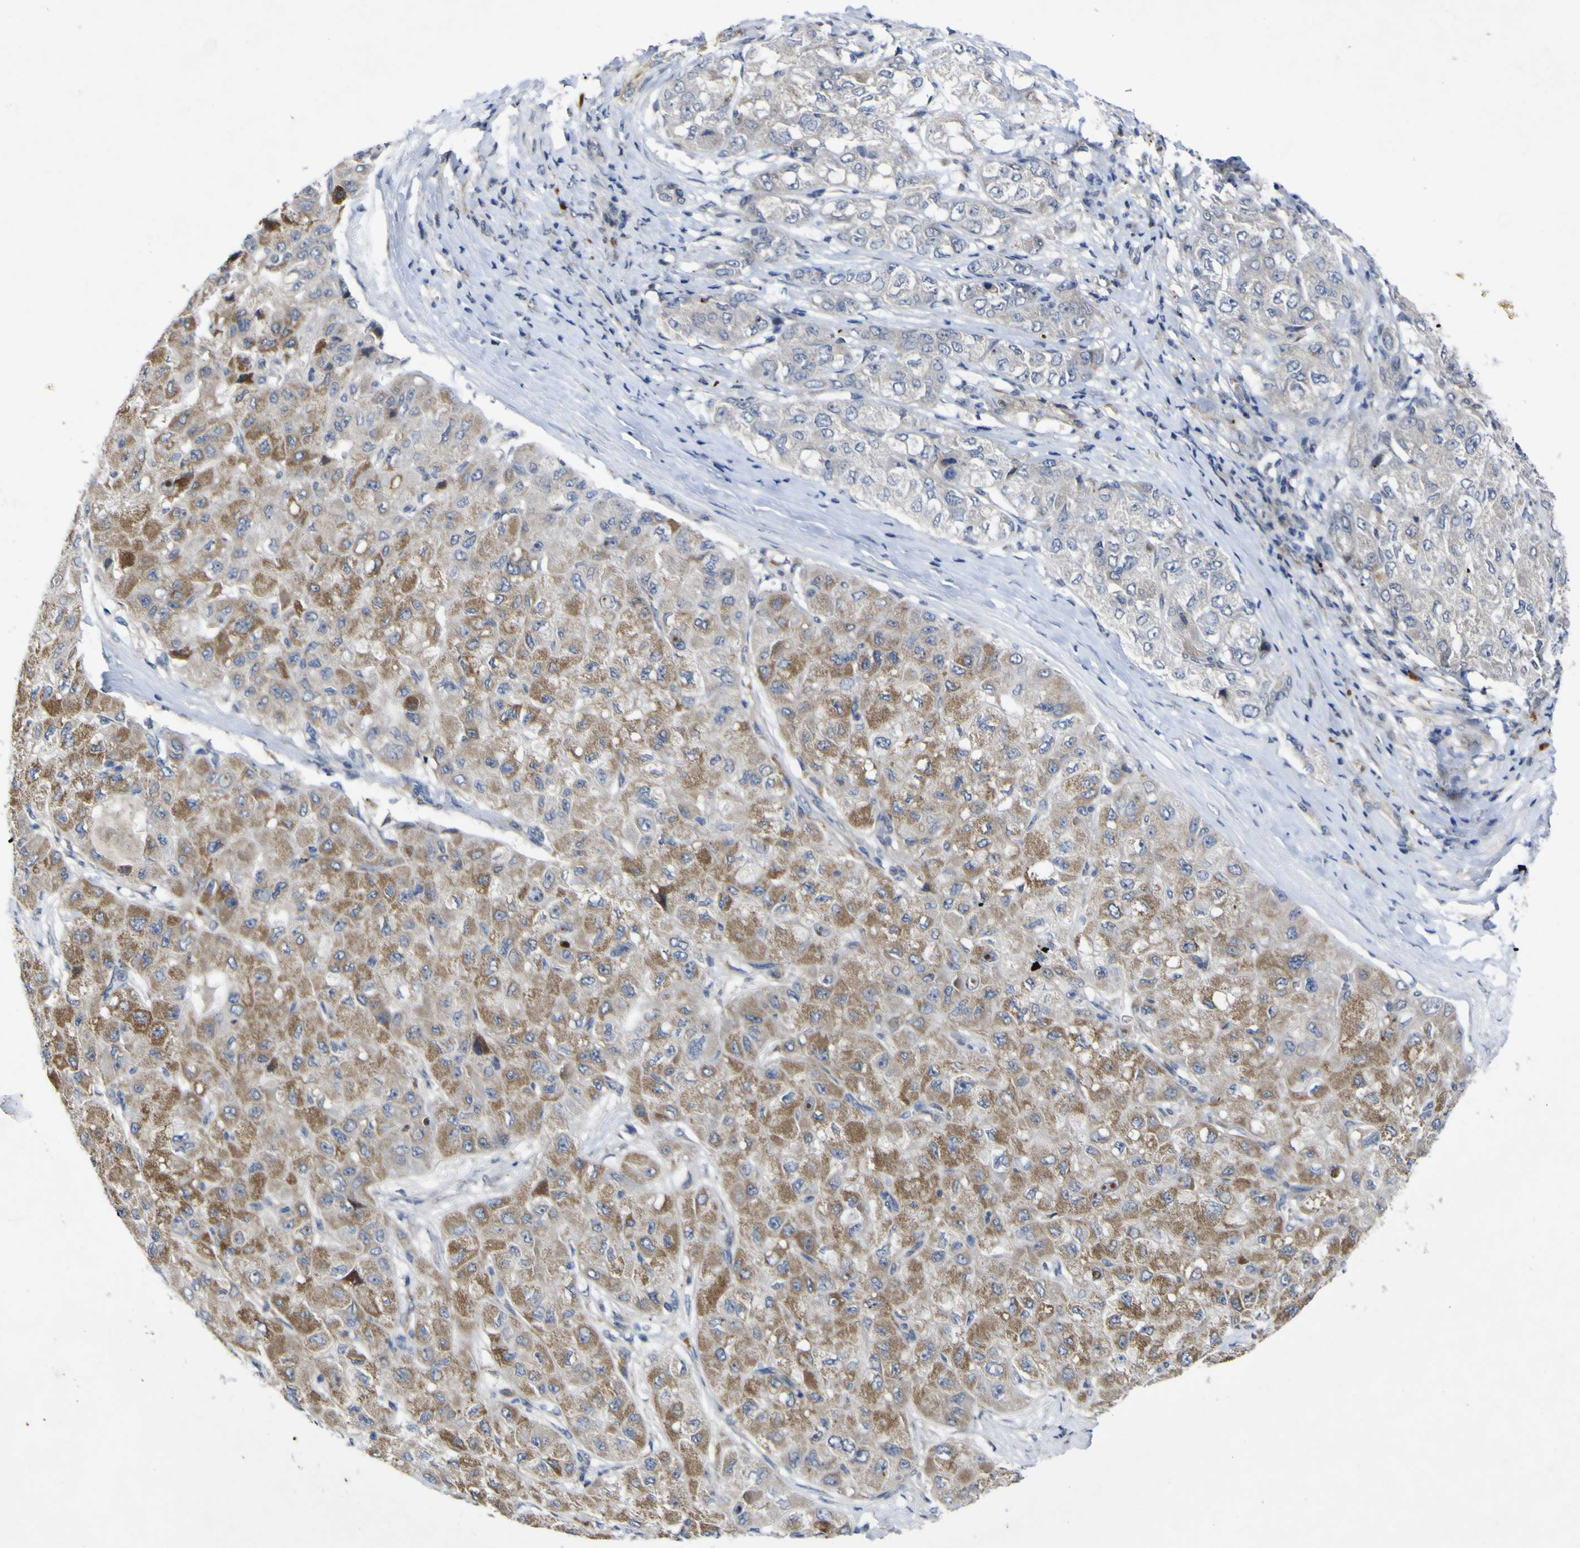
{"staining": {"intensity": "moderate", "quantity": "<25%", "location": "cytoplasmic/membranous"}, "tissue": "liver cancer", "cell_type": "Tumor cells", "image_type": "cancer", "snomed": [{"axis": "morphology", "description": "Carcinoma, Hepatocellular, NOS"}, {"axis": "topography", "description": "Liver"}], "caption": "IHC staining of hepatocellular carcinoma (liver), which reveals low levels of moderate cytoplasmic/membranous staining in approximately <25% of tumor cells indicating moderate cytoplasmic/membranous protein positivity. The staining was performed using DAB (brown) for protein detection and nuclei were counterstained in hematoxylin (blue).", "gene": "NAV1", "patient": {"sex": "male", "age": 80}}